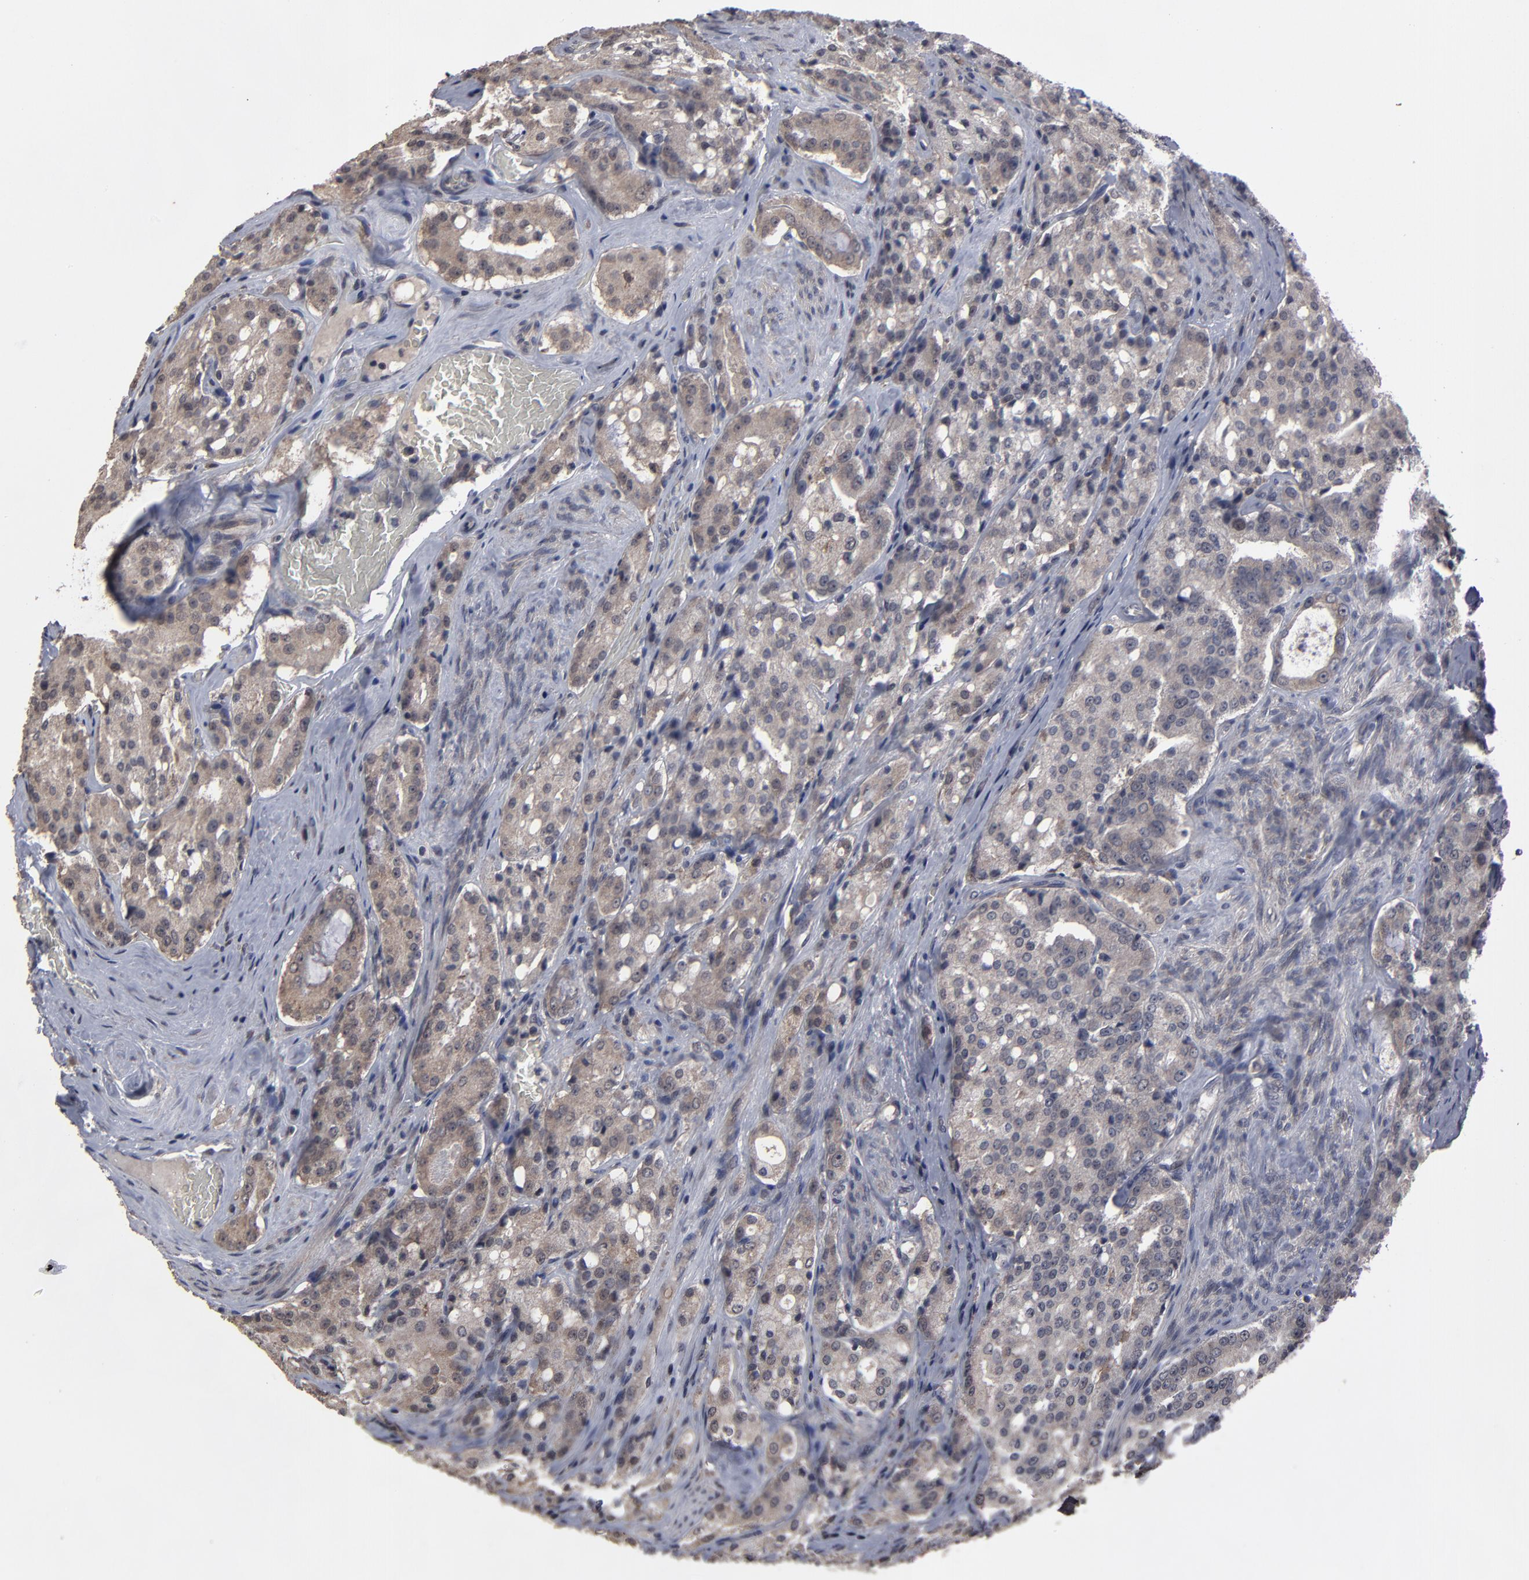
{"staining": {"intensity": "weak", "quantity": ">75%", "location": "cytoplasmic/membranous"}, "tissue": "prostate cancer", "cell_type": "Tumor cells", "image_type": "cancer", "snomed": [{"axis": "morphology", "description": "Adenocarcinoma, Medium grade"}, {"axis": "topography", "description": "Prostate"}], "caption": "High-magnification brightfield microscopy of prostate adenocarcinoma (medium-grade) stained with DAB (brown) and counterstained with hematoxylin (blue). tumor cells exhibit weak cytoplasmic/membranous expression is identified in approximately>75% of cells.", "gene": "SLC22A17", "patient": {"sex": "male", "age": 72}}